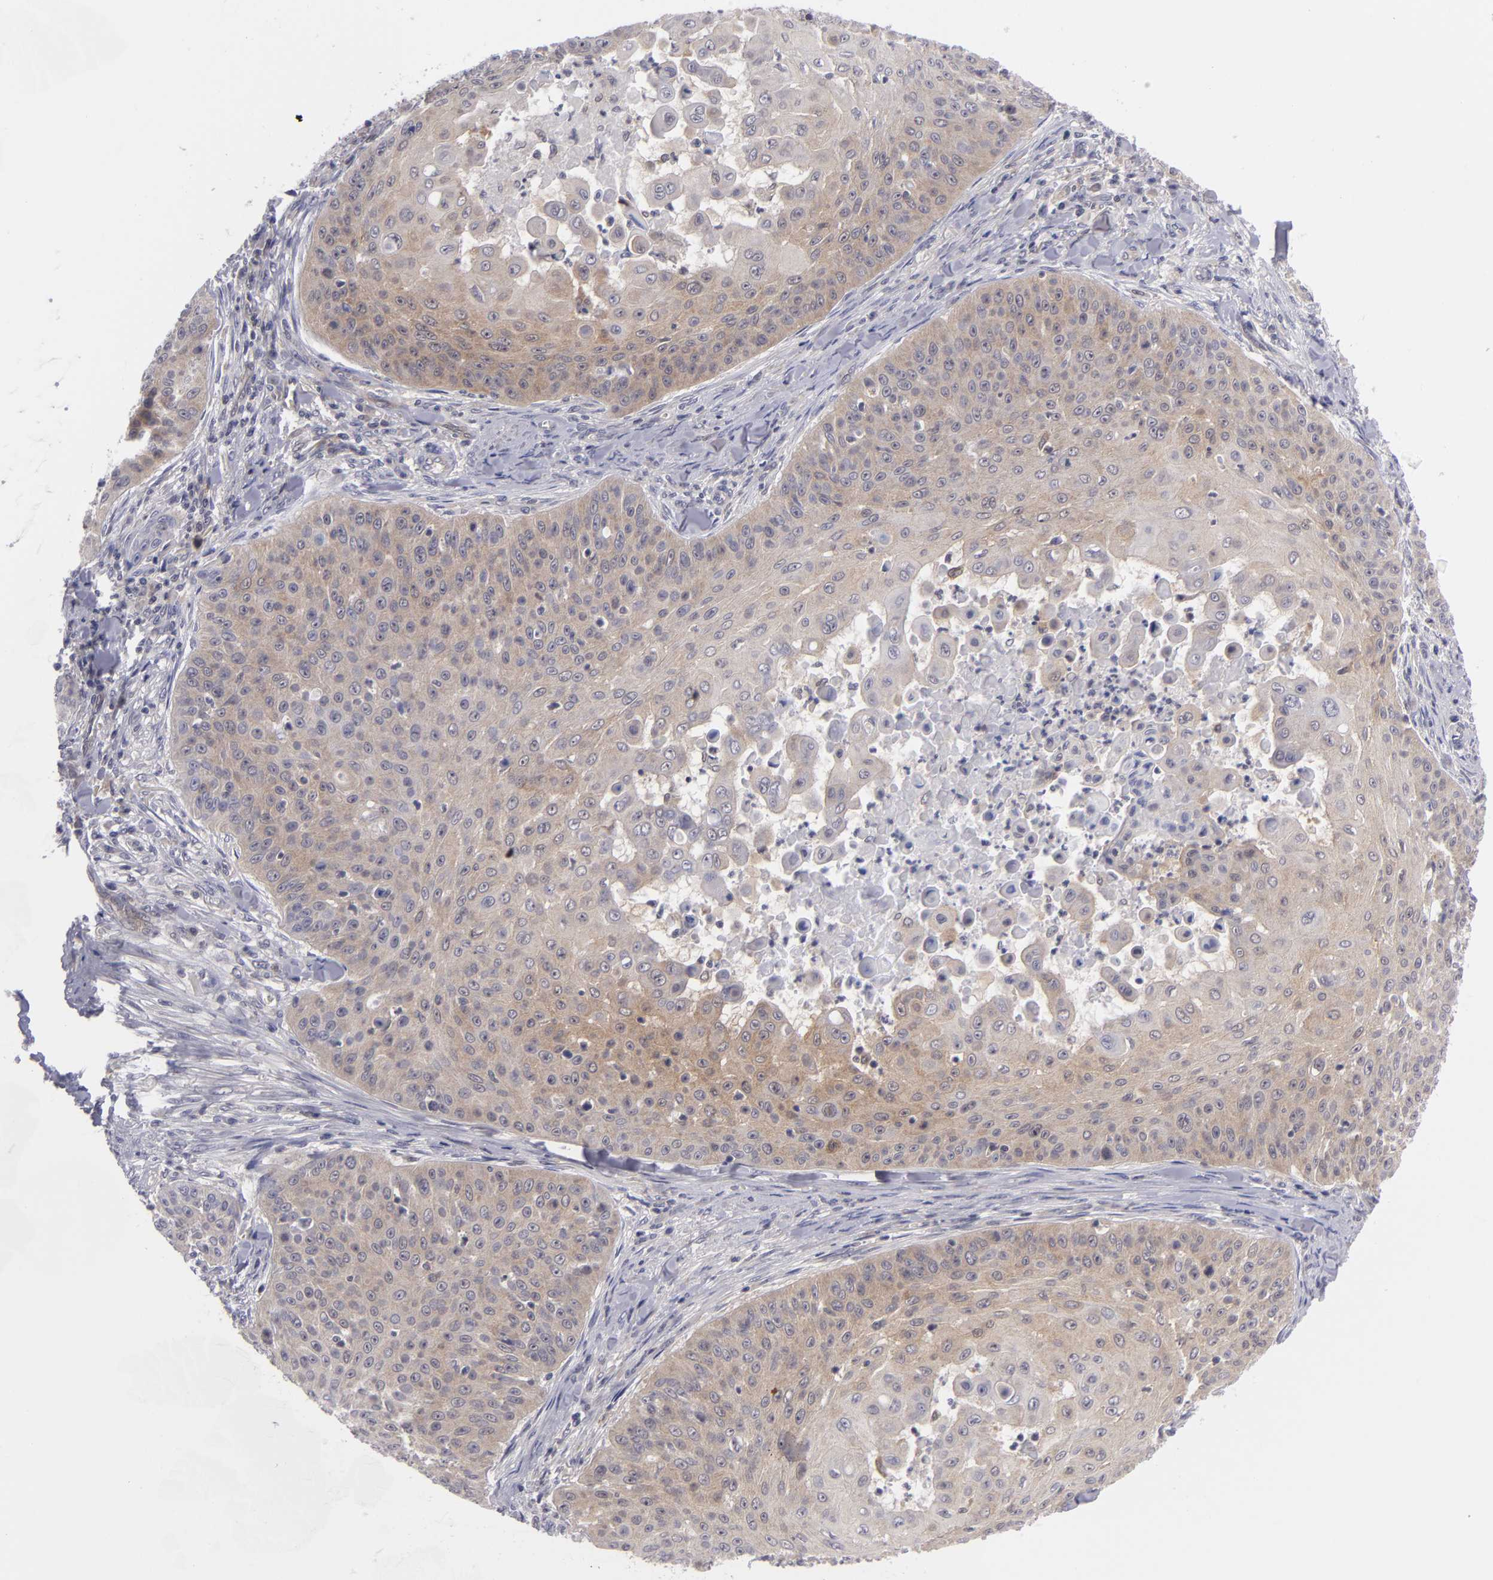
{"staining": {"intensity": "moderate", "quantity": ">75%", "location": "cytoplasmic/membranous"}, "tissue": "skin cancer", "cell_type": "Tumor cells", "image_type": "cancer", "snomed": [{"axis": "morphology", "description": "Squamous cell carcinoma, NOS"}, {"axis": "topography", "description": "Skin"}], "caption": "Skin squamous cell carcinoma stained with a brown dye reveals moderate cytoplasmic/membranous positive staining in about >75% of tumor cells.", "gene": "BCL10", "patient": {"sex": "male", "age": 82}}